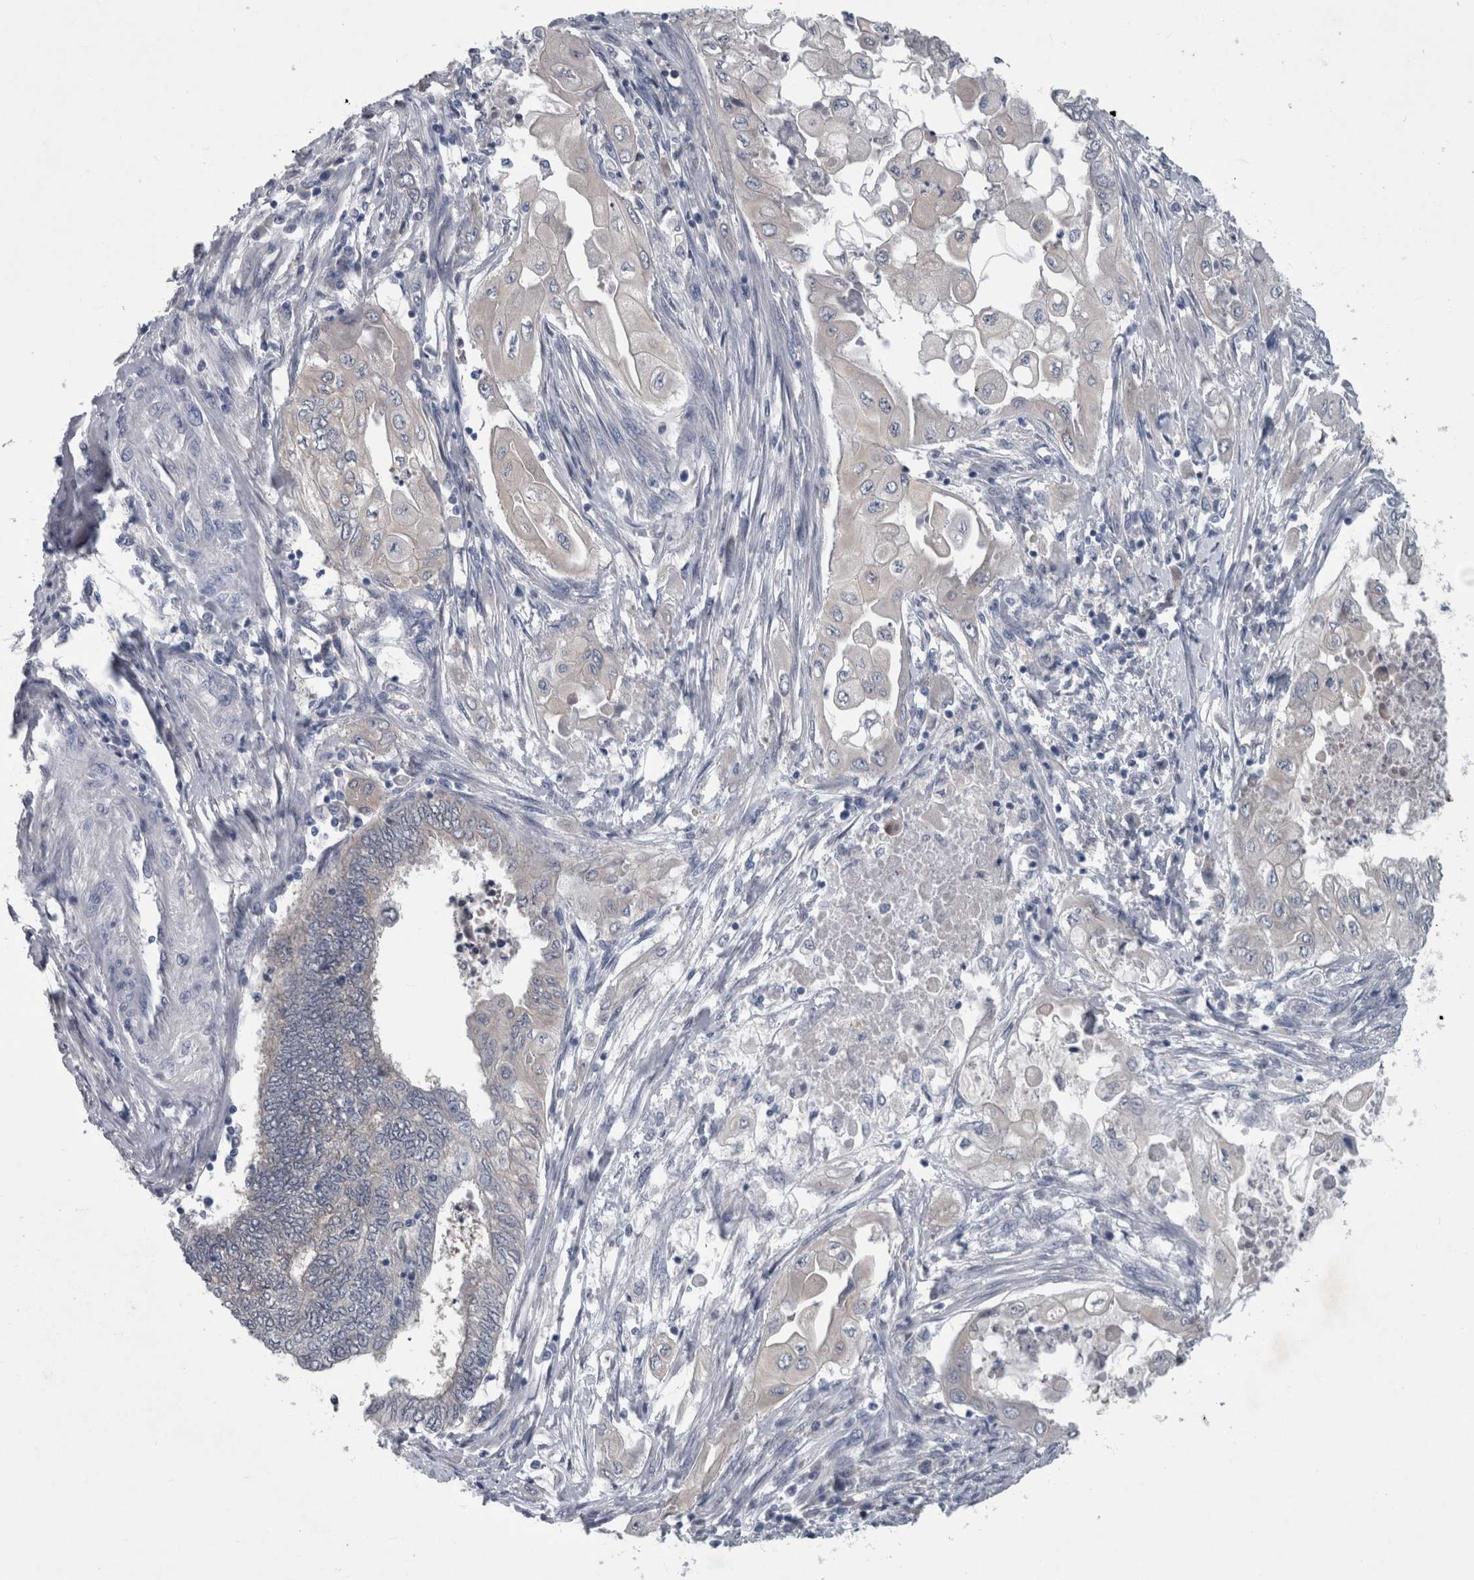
{"staining": {"intensity": "negative", "quantity": "none", "location": "none"}, "tissue": "endometrial cancer", "cell_type": "Tumor cells", "image_type": "cancer", "snomed": [{"axis": "morphology", "description": "Adenocarcinoma, NOS"}, {"axis": "topography", "description": "Uterus"}, {"axis": "topography", "description": "Endometrium"}], "caption": "This is an immunohistochemistry photomicrograph of human endometrial cancer (adenocarcinoma). There is no staining in tumor cells.", "gene": "FAM83H", "patient": {"sex": "female", "age": 70}}